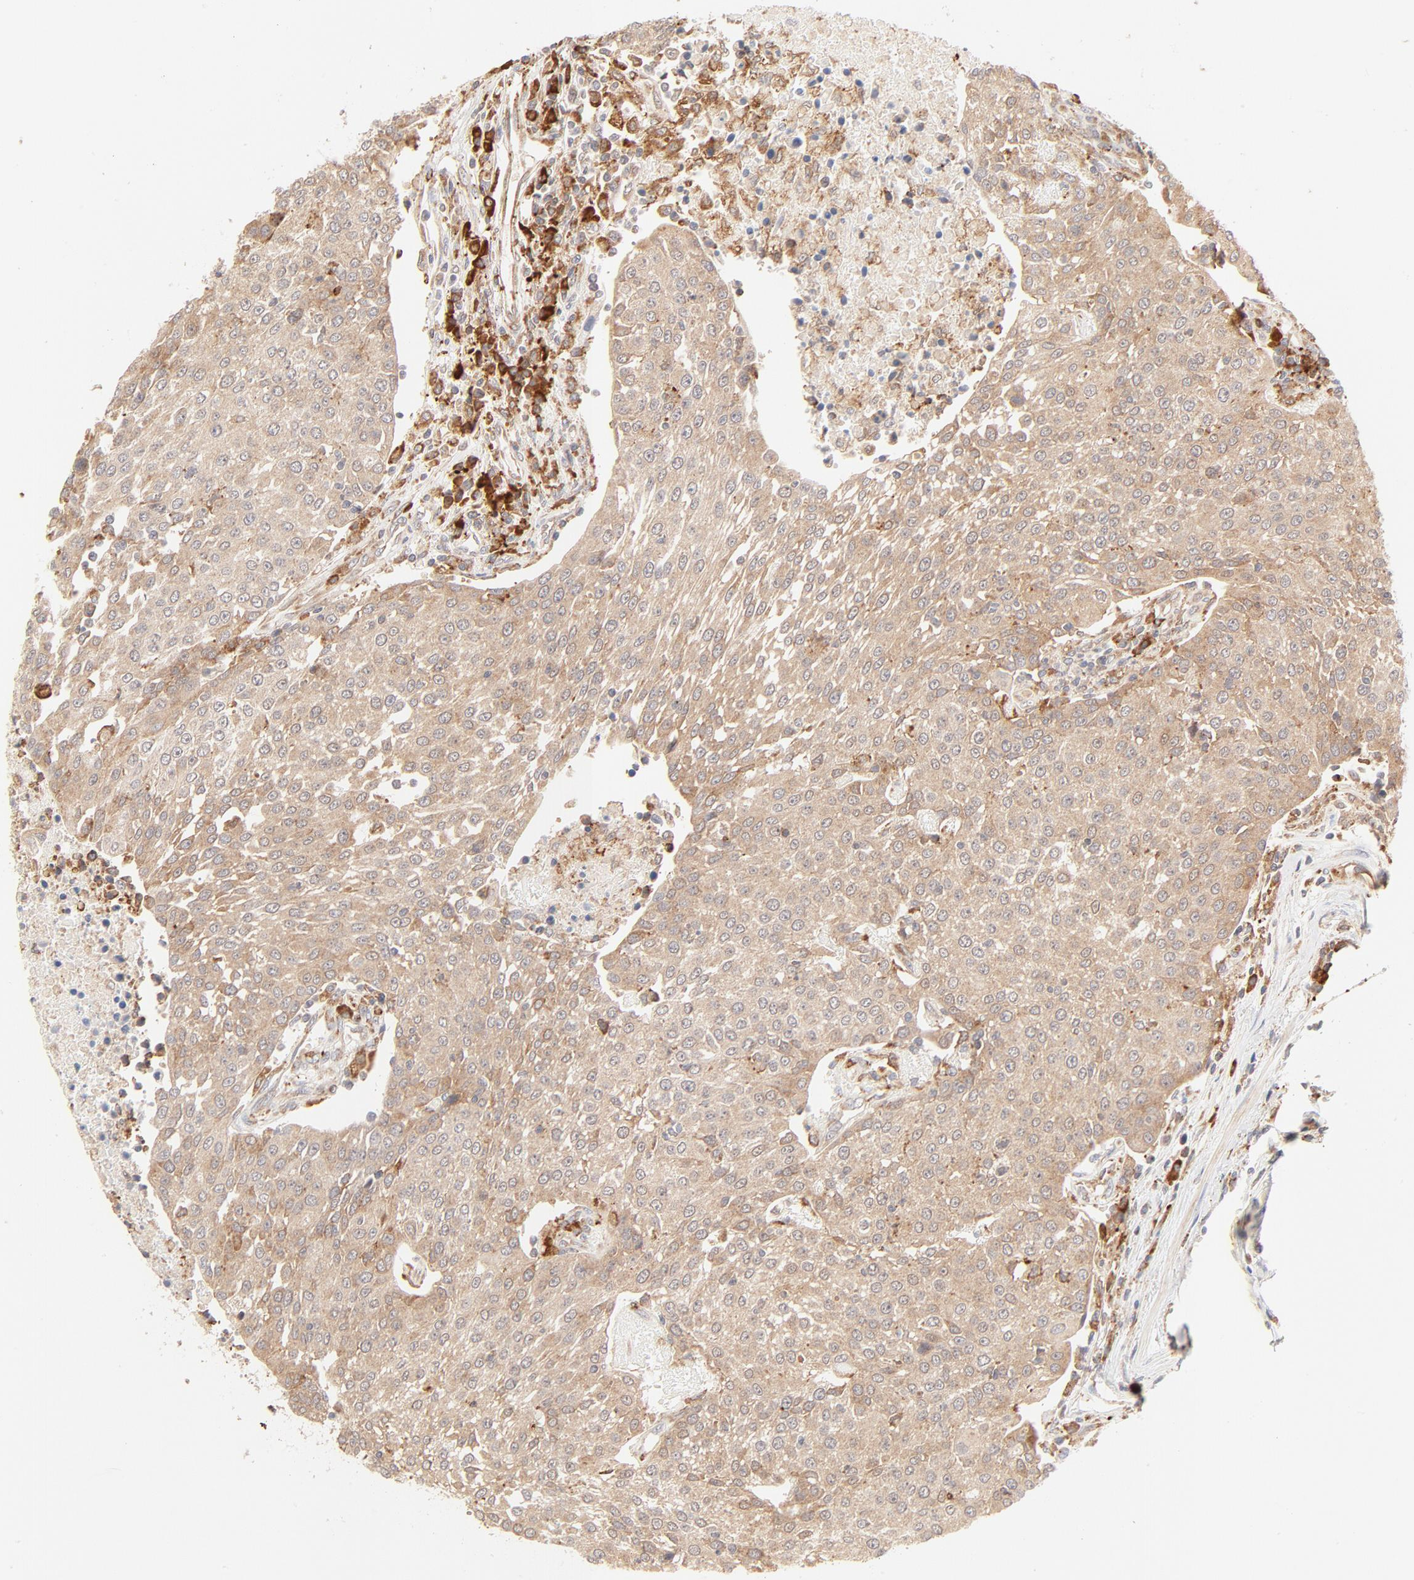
{"staining": {"intensity": "moderate", "quantity": ">75%", "location": "cytoplasmic/membranous"}, "tissue": "urothelial cancer", "cell_type": "Tumor cells", "image_type": "cancer", "snomed": [{"axis": "morphology", "description": "Urothelial carcinoma, High grade"}, {"axis": "topography", "description": "Urinary bladder"}], "caption": "Moderate cytoplasmic/membranous protein positivity is identified in approximately >75% of tumor cells in urothelial cancer. (IHC, brightfield microscopy, high magnification).", "gene": "PARP12", "patient": {"sex": "female", "age": 85}}